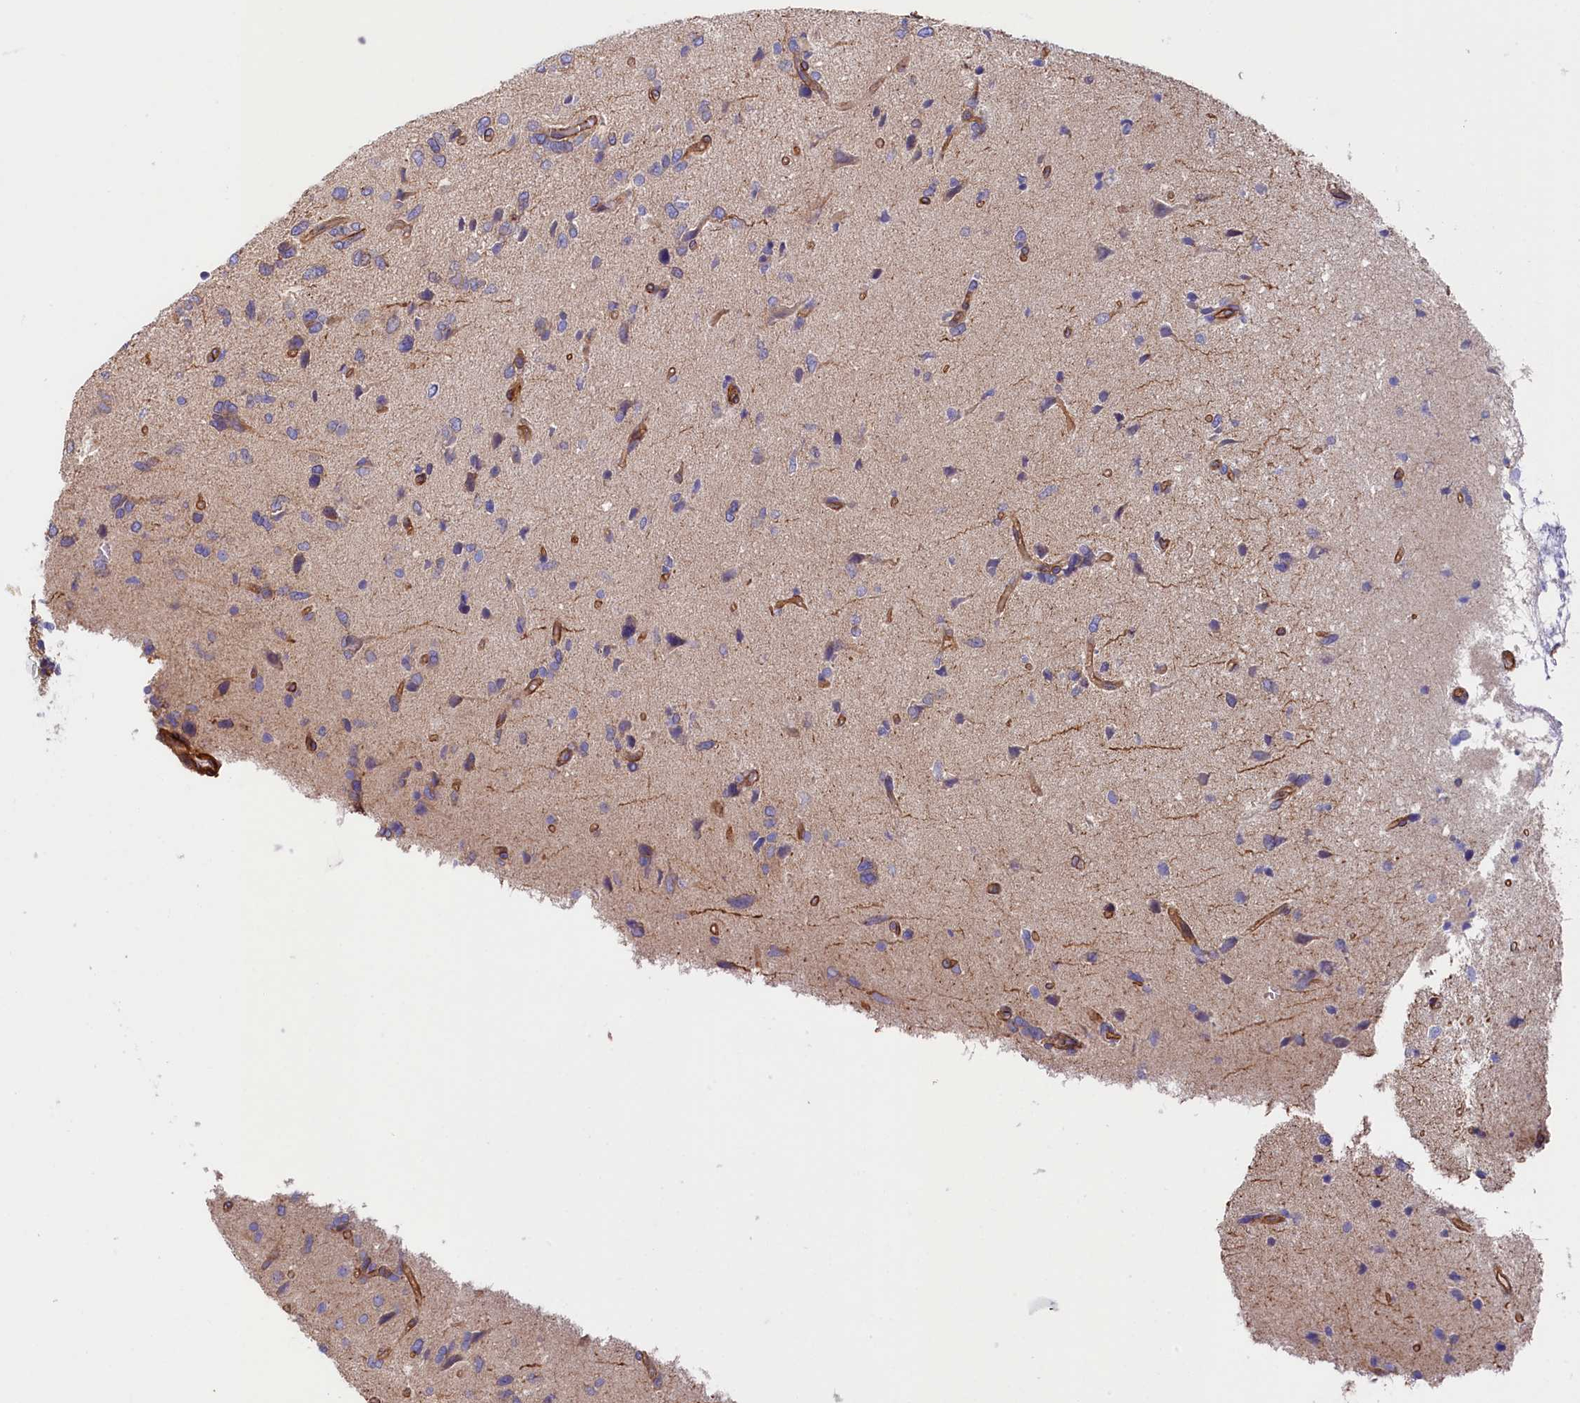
{"staining": {"intensity": "negative", "quantity": "none", "location": "none"}, "tissue": "glioma", "cell_type": "Tumor cells", "image_type": "cancer", "snomed": [{"axis": "morphology", "description": "Glioma, malignant, High grade"}, {"axis": "topography", "description": "Brain"}], "caption": "Micrograph shows no significant protein positivity in tumor cells of high-grade glioma (malignant). (DAB (3,3'-diaminobenzidine) immunohistochemistry with hematoxylin counter stain).", "gene": "TNKS1BP1", "patient": {"sex": "female", "age": 59}}